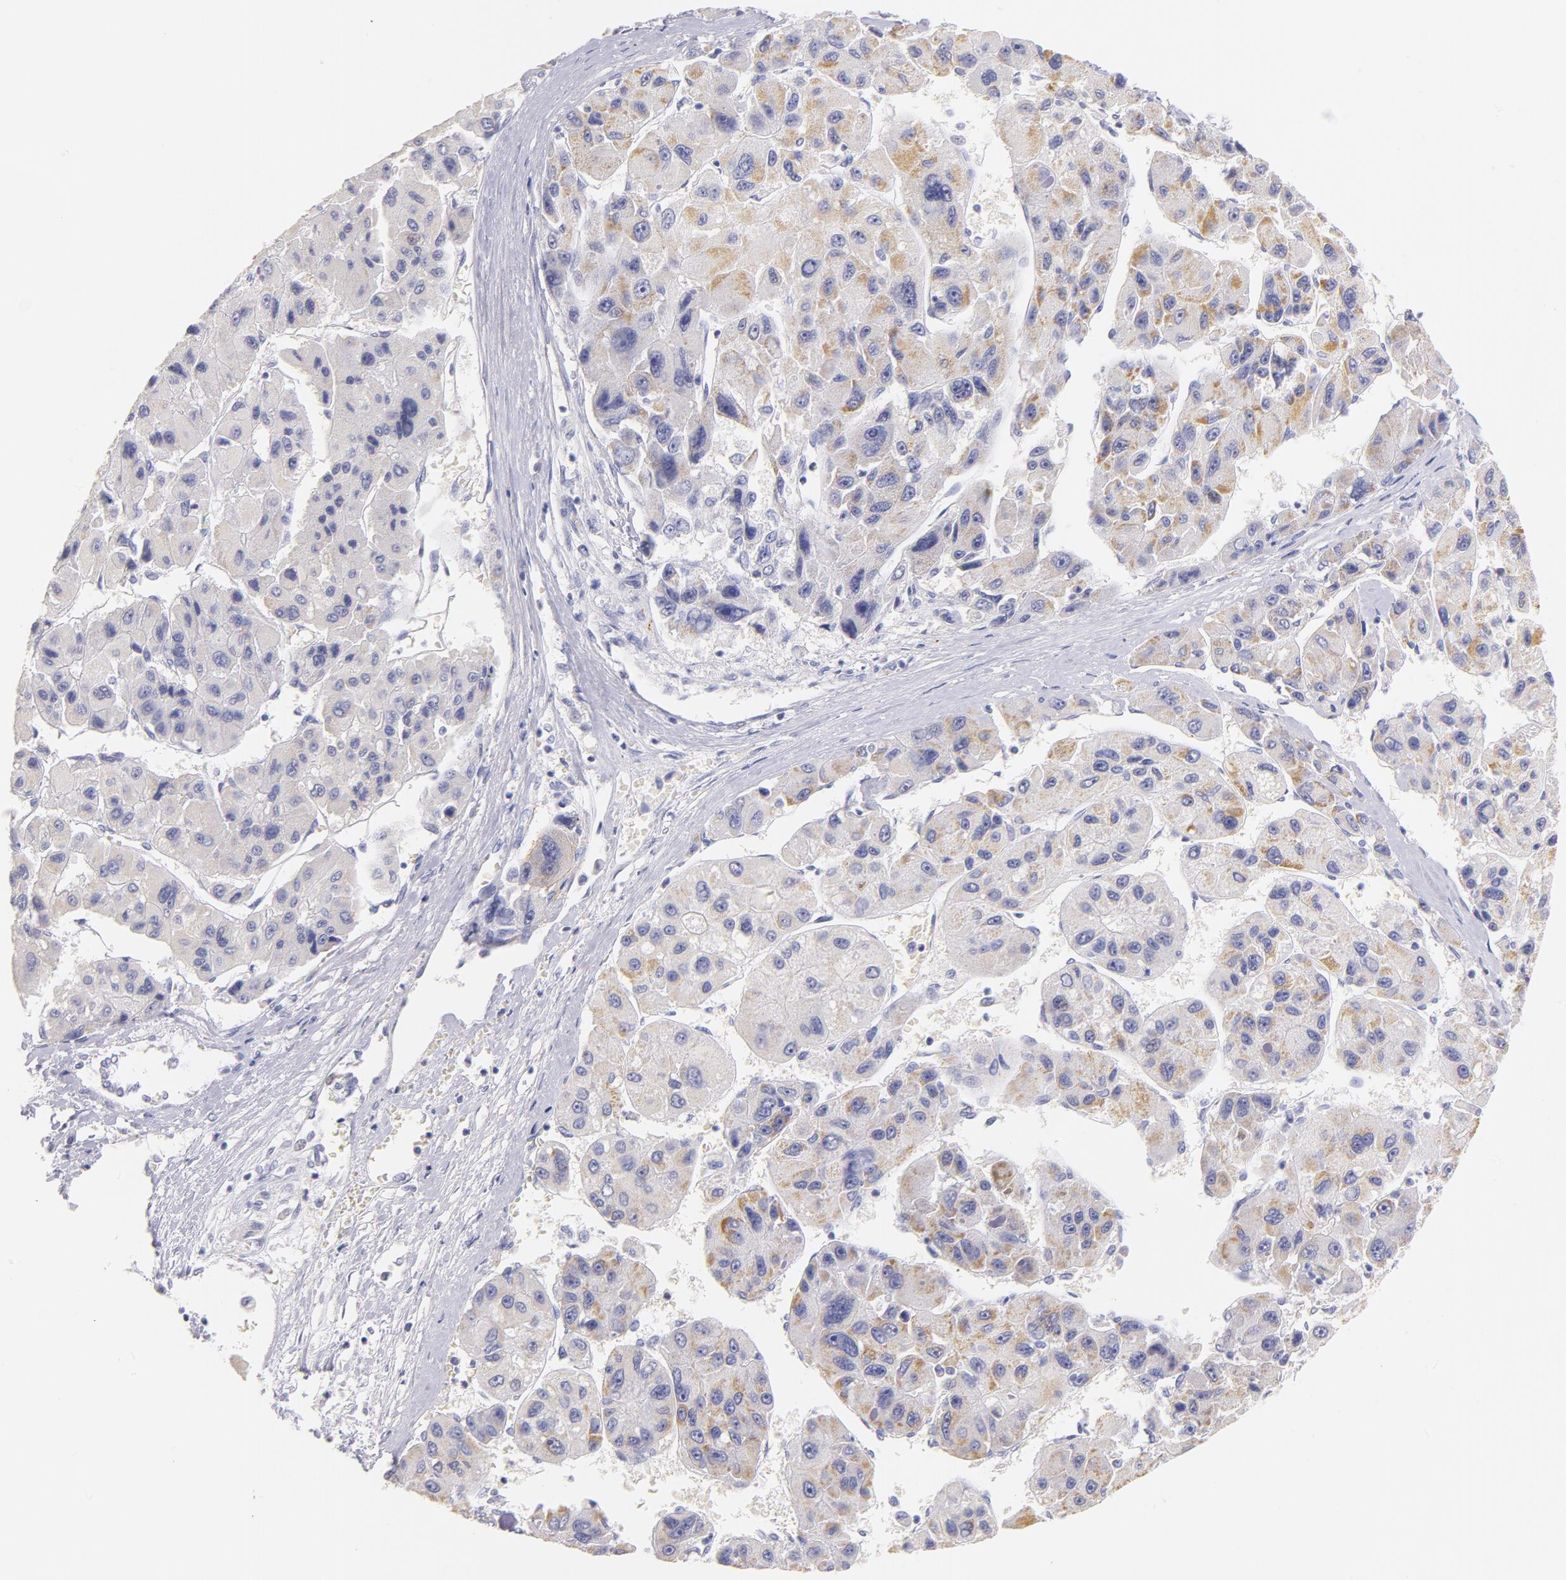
{"staining": {"intensity": "moderate", "quantity": ">75%", "location": "cytoplasmic/membranous"}, "tissue": "liver cancer", "cell_type": "Tumor cells", "image_type": "cancer", "snomed": [{"axis": "morphology", "description": "Carcinoma, Hepatocellular, NOS"}, {"axis": "topography", "description": "Liver"}], "caption": "Tumor cells exhibit medium levels of moderate cytoplasmic/membranous staining in about >75% of cells in hepatocellular carcinoma (liver).", "gene": "CD44", "patient": {"sex": "male", "age": 64}}